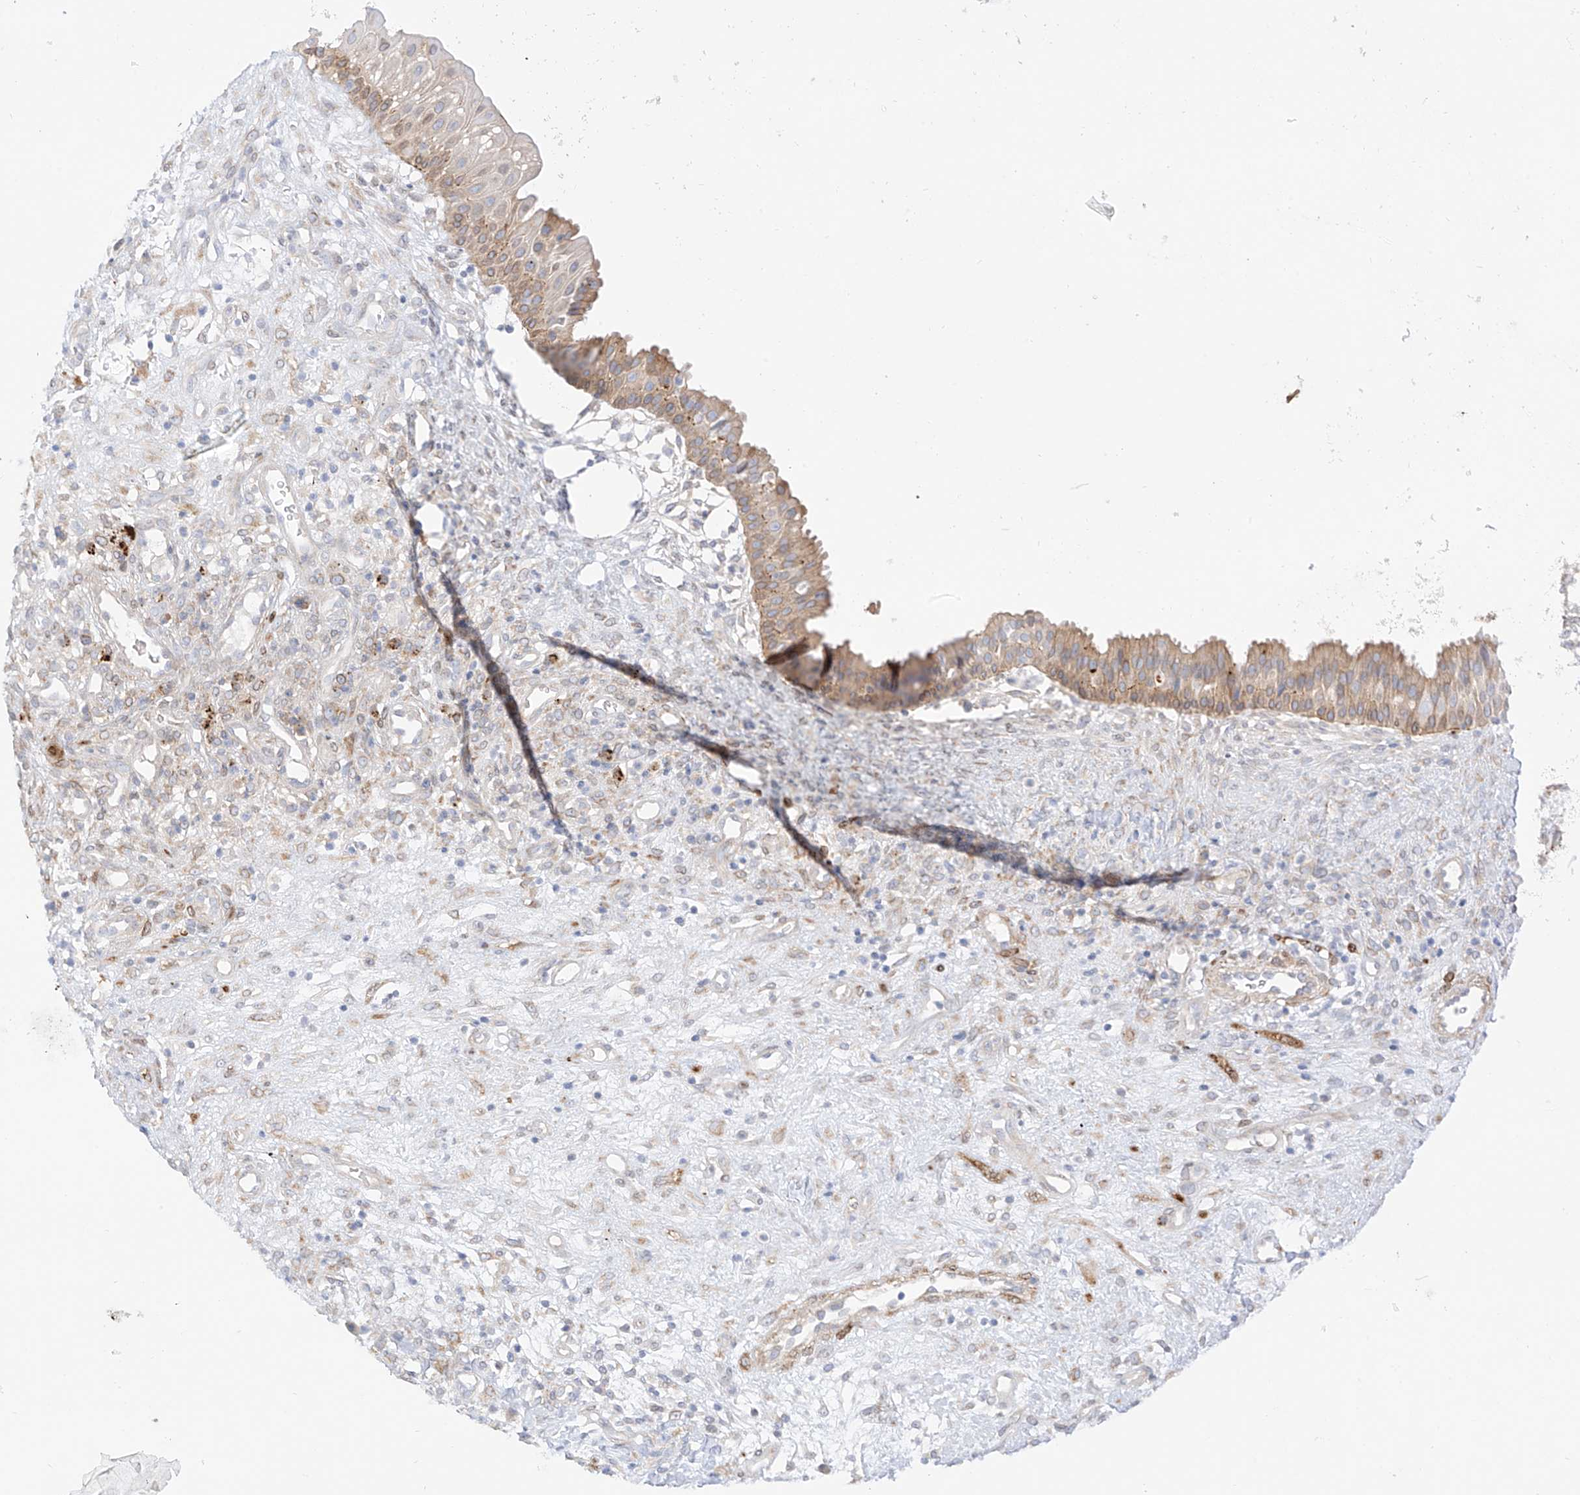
{"staining": {"intensity": "weak", "quantity": ">75%", "location": "cytoplasmic/membranous"}, "tissue": "nasopharynx", "cell_type": "Respiratory epithelial cells", "image_type": "normal", "snomed": [{"axis": "morphology", "description": "Normal tissue, NOS"}, {"axis": "topography", "description": "Nasopharynx"}], "caption": "Protein analysis of unremarkable nasopharynx demonstrates weak cytoplasmic/membranous staining in about >75% of respiratory epithelial cells.", "gene": "PCYOX1", "patient": {"sex": "male", "age": 22}}